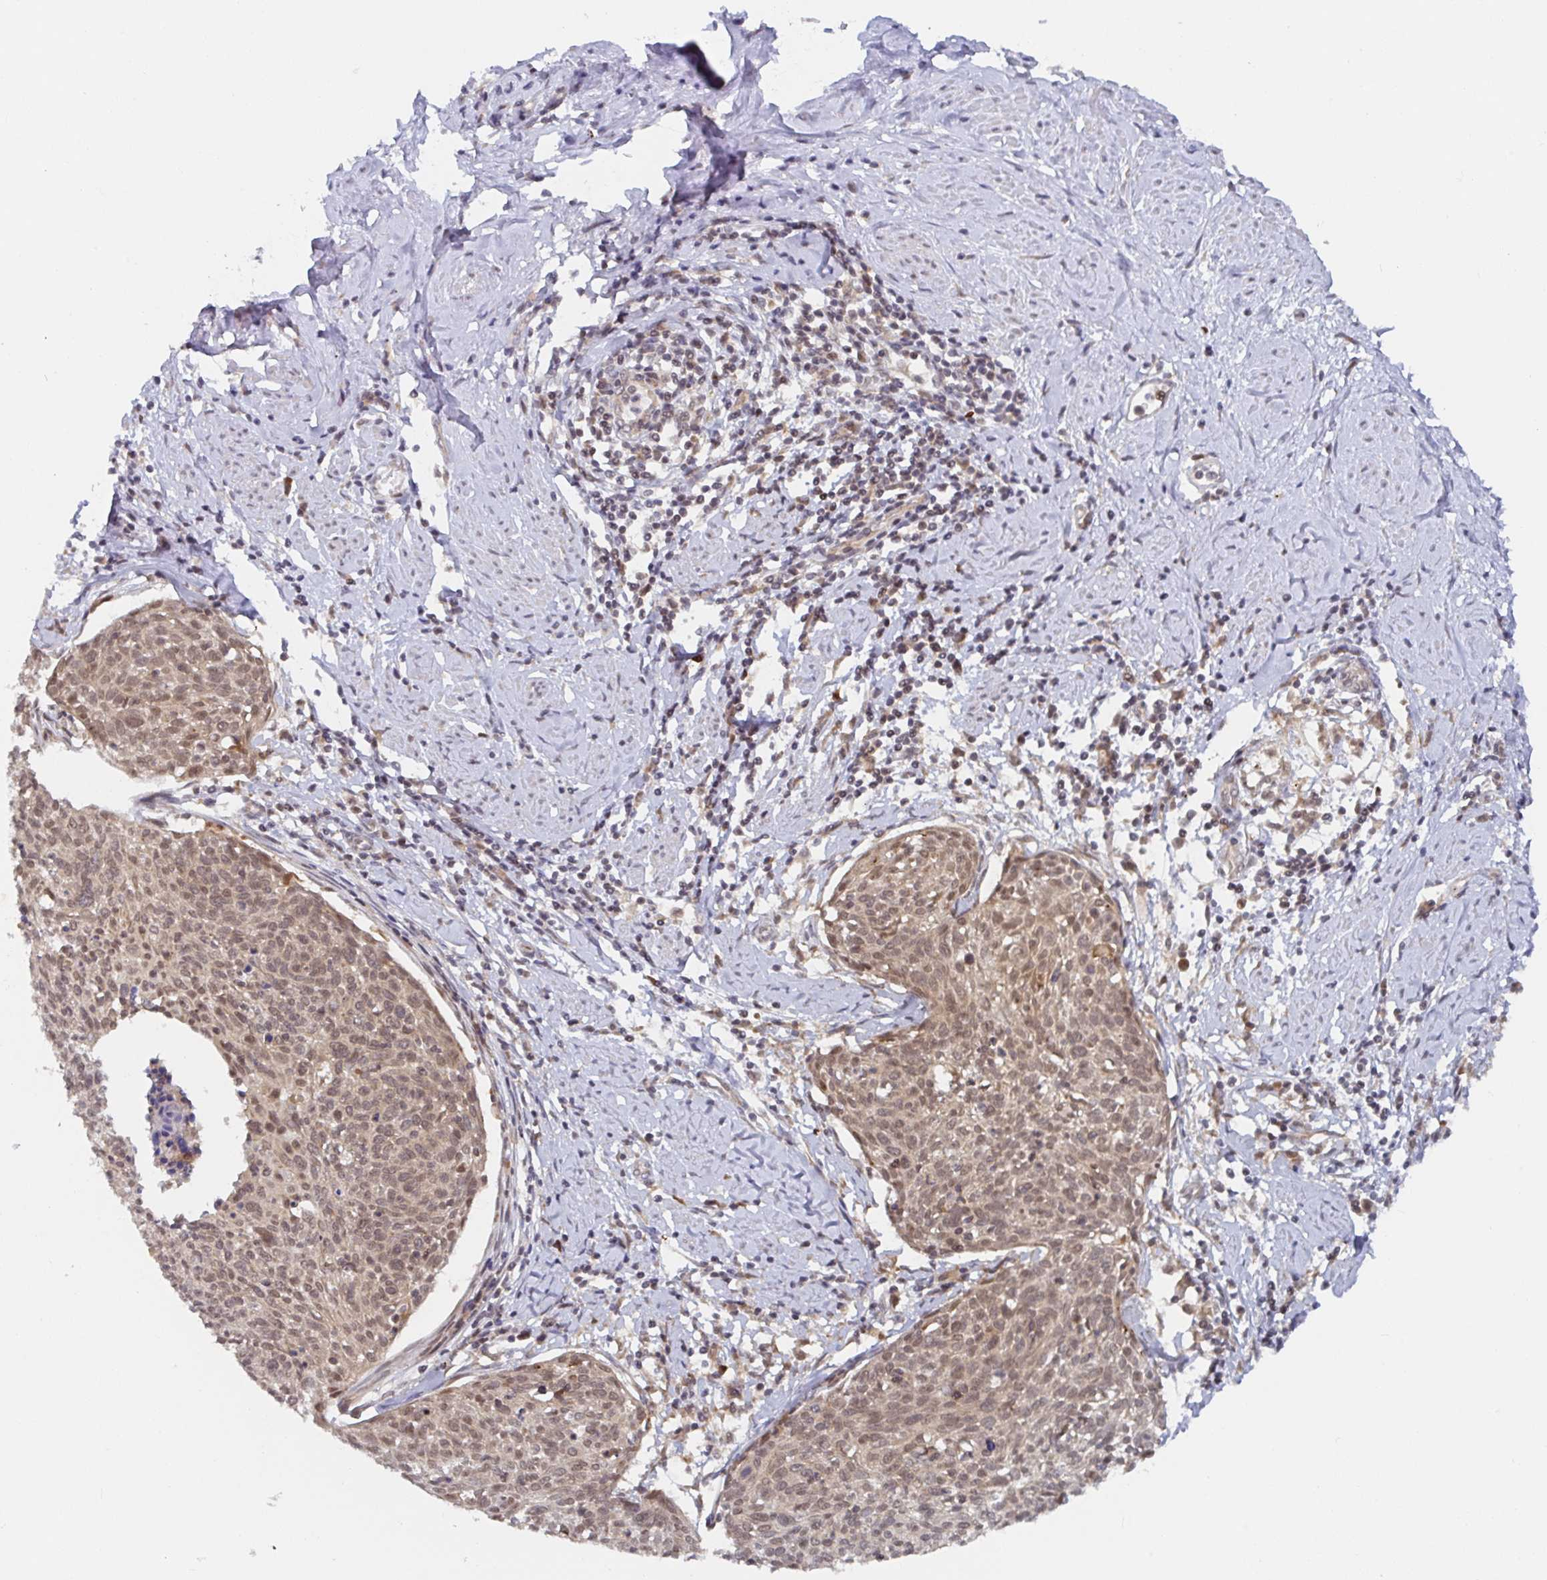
{"staining": {"intensity": "moderate", "quantity": ">75%", "location": "cytoplasmic/membranous,nuclear"}, "tissue": "cervical cancer", "cell_type": "Tumor cells", "image_type": "cancer", "snomed": [{"axis": "morphology", "description": "Squamous cell carcinoma, NOS"}, {"axis": "topography", "description": "Cervix"}], "caption": "Cervical cancer stained for a protein displays moderate cytoplasmic/membranous and nuclear positivity in tumor cells.", "gene": "ALG1", "patient": {"sex": "female", "age": 49}}